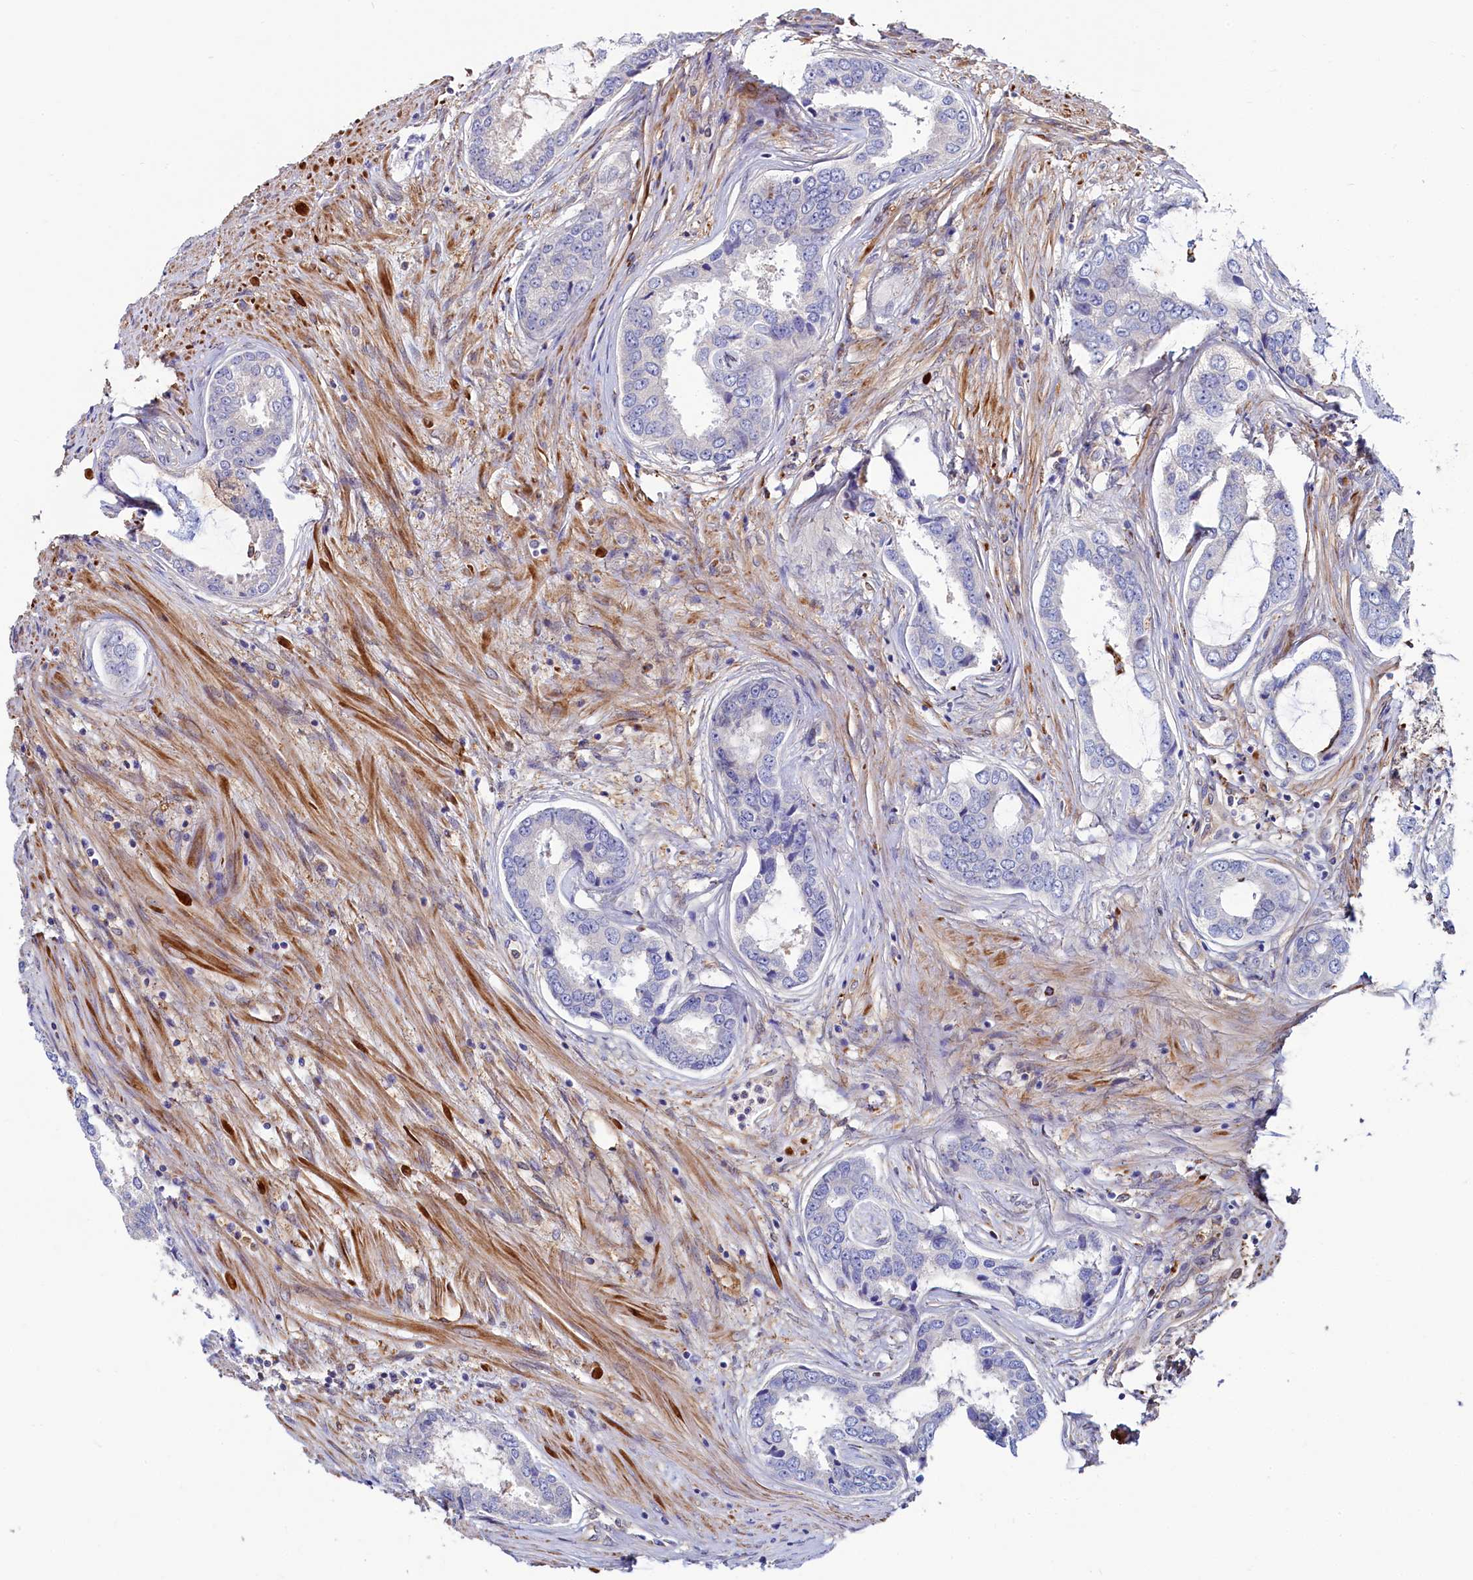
{"staining": {"intensity": "negative", "quantity": "none", "location": "none"}, "tissue": "prostate cancer", "cell_type": "Tumor cells", "image_type": "cancer", "snomed": [{"axis": "morphology", "description": "Adenocarcinoma, Low grade"}, {"axis": "topography", "description": "Prostate"}], "caption": "DAB immunohistochemical staining of prostate cancer (low-grade adenocarcinoma) exhibits no significant expression in tumor cells.", "gene": "ASTE1", "patient": {"sex": "male", "age": 68}}